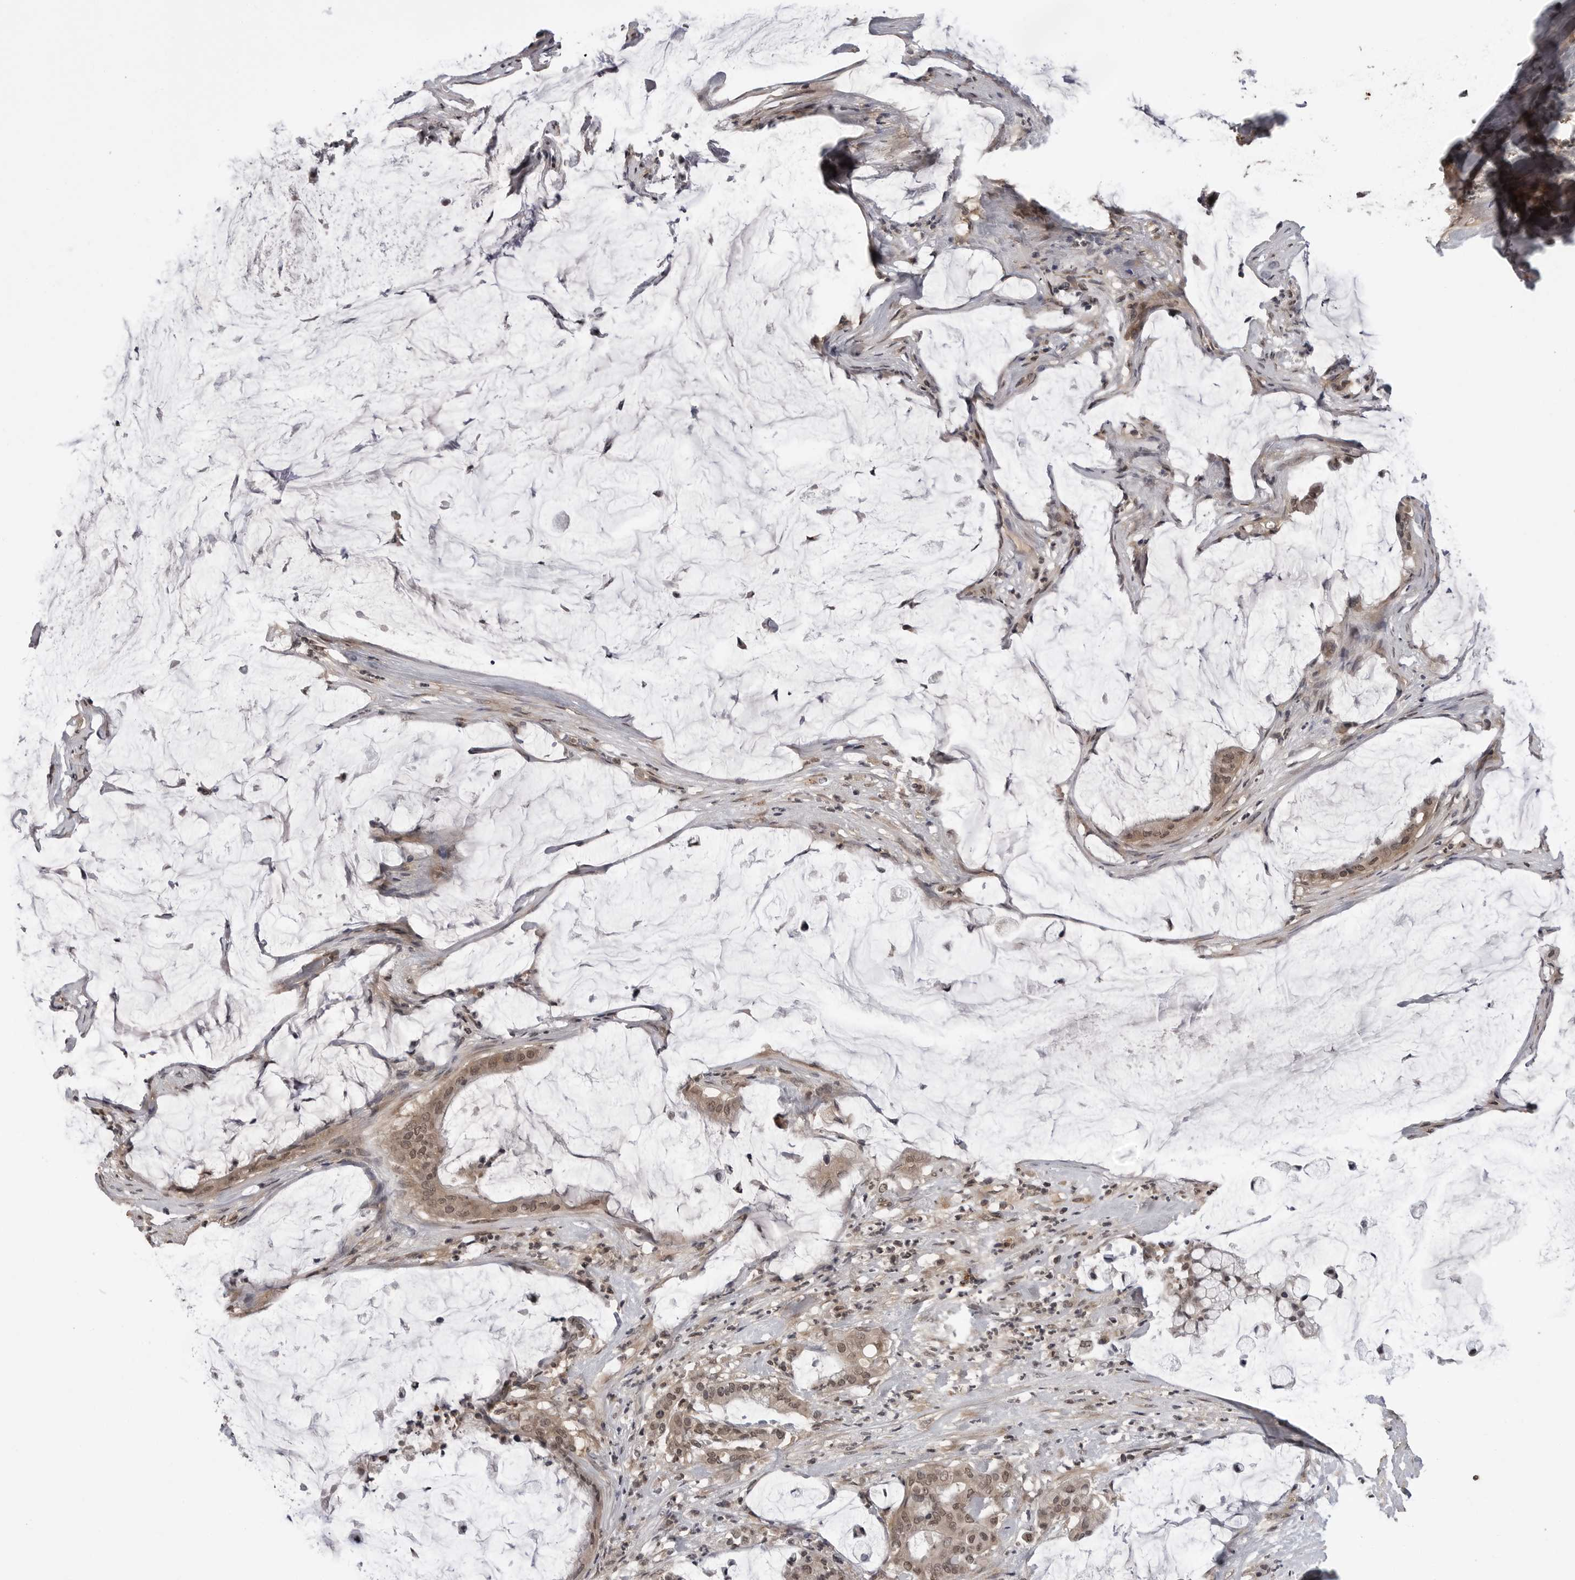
{"staining": {"intensity": "moderate", "quantity": ">75%", "location": "nuclear"}, "tissue": "pancreatic cancer", "cell_type": "Tumor cells", "image_type": "cancer", "snomed": [{"axis": "morphology", "description": "Adenocarcinoma, NOS"}, {"axis": "topography", "description": "Pancreas"}], "caption": "Immunohistochemistry micrograph of neoplastic tissue: pancreatic adenocarcinoma stained using immunohistochemistry demonstrates medium levels of moderate protein expression localized specifically in the nuclear of tumor cells, appearing as a nuclear brown color.", "gene": "IL24", "patient": {"sex": "male", "age": 41}}